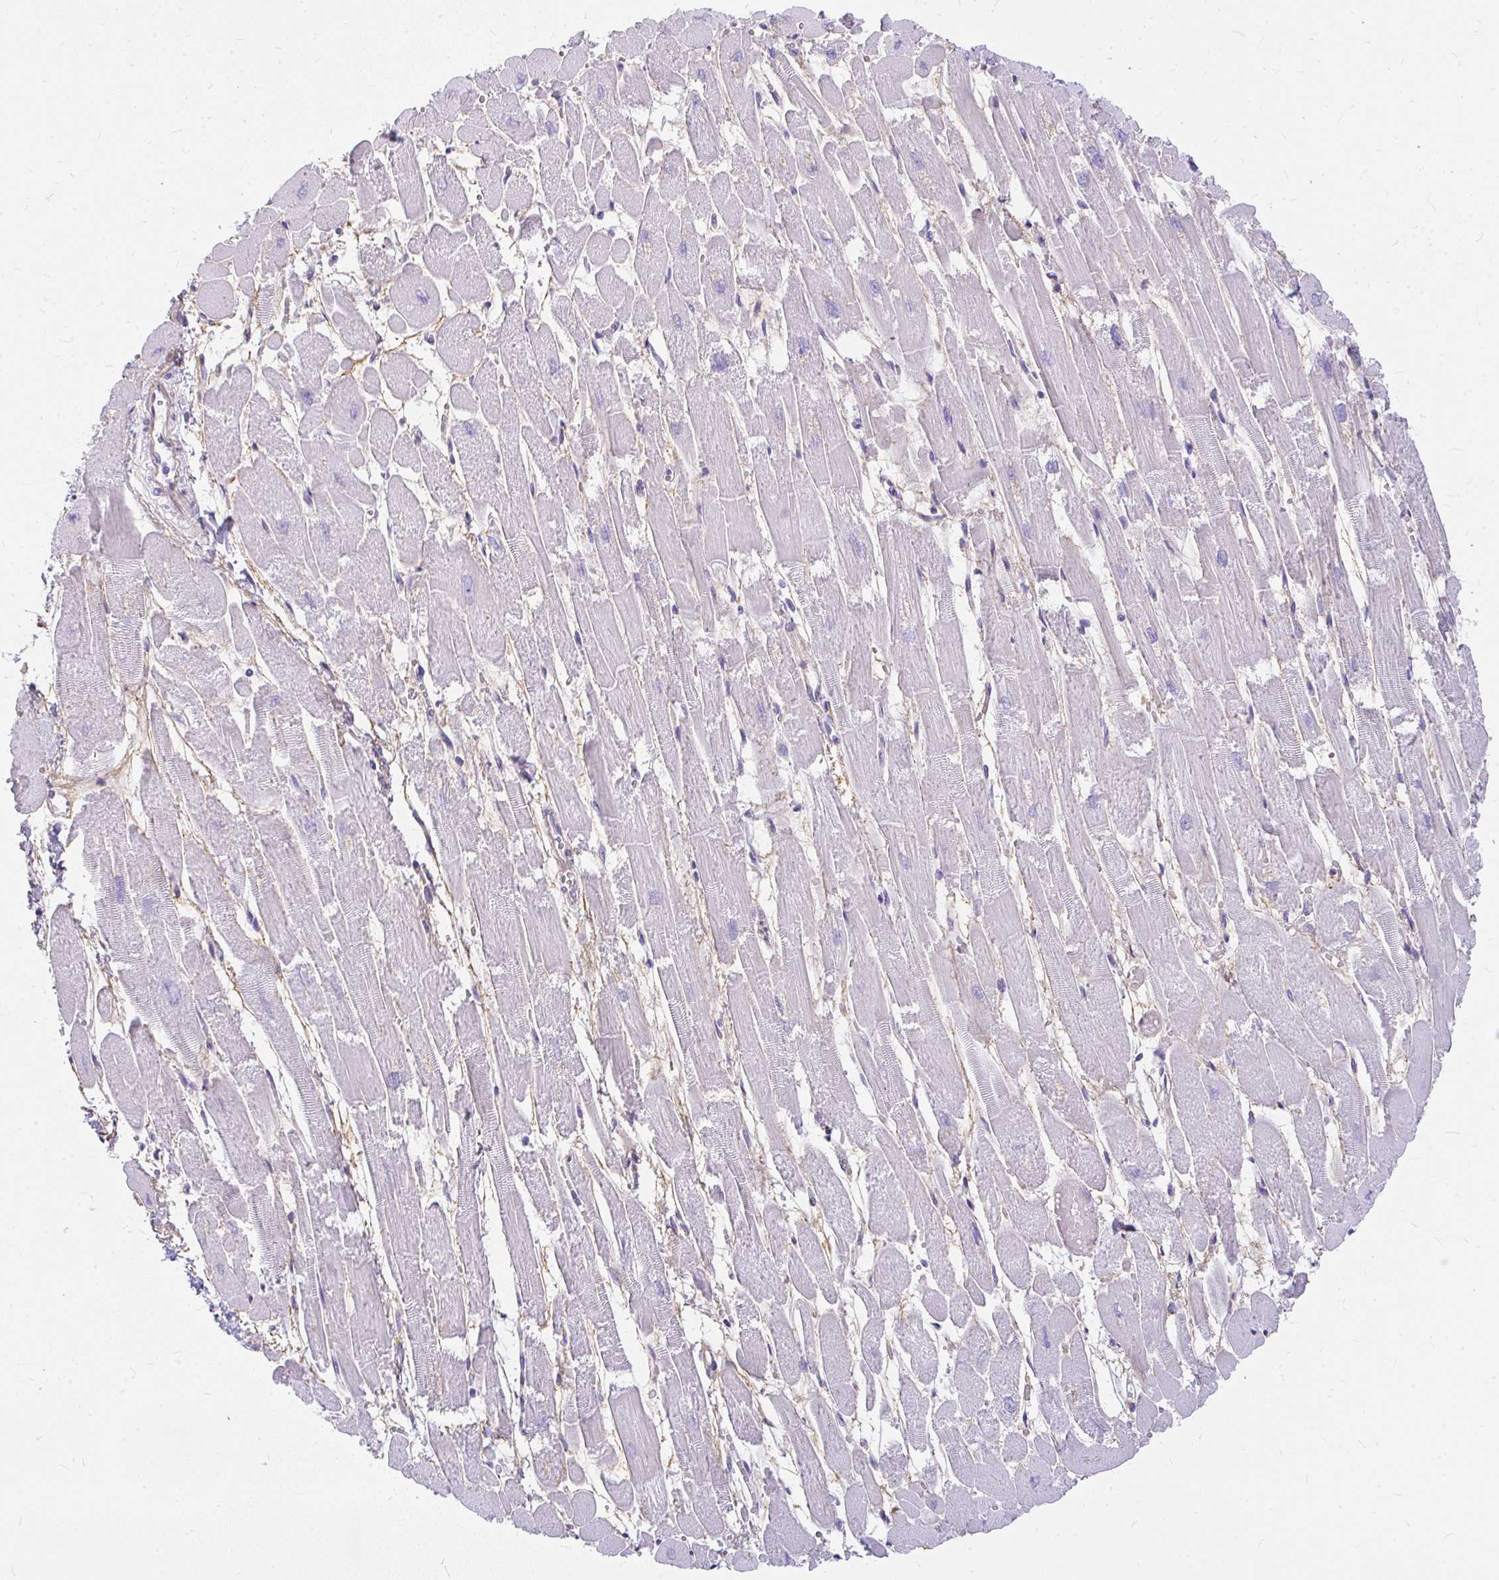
{"staining": {"intensity": "negative", "quantity": "none", "location": "none"}, "tissue": "heart muscle", "cell_type": "Cardiomyocytes", "image_type": "normal", "snomed": [{"axis": "morphology", "description": "Normal tissue, NOS"}, {"axis": "topography", "description": "Heart"}], "caption": "The histopathology image shows no staining of cardiomyocytes in benign heart muscle.", "gene": "FAM83C", "patient": {"sex": "female", "age": 52}}